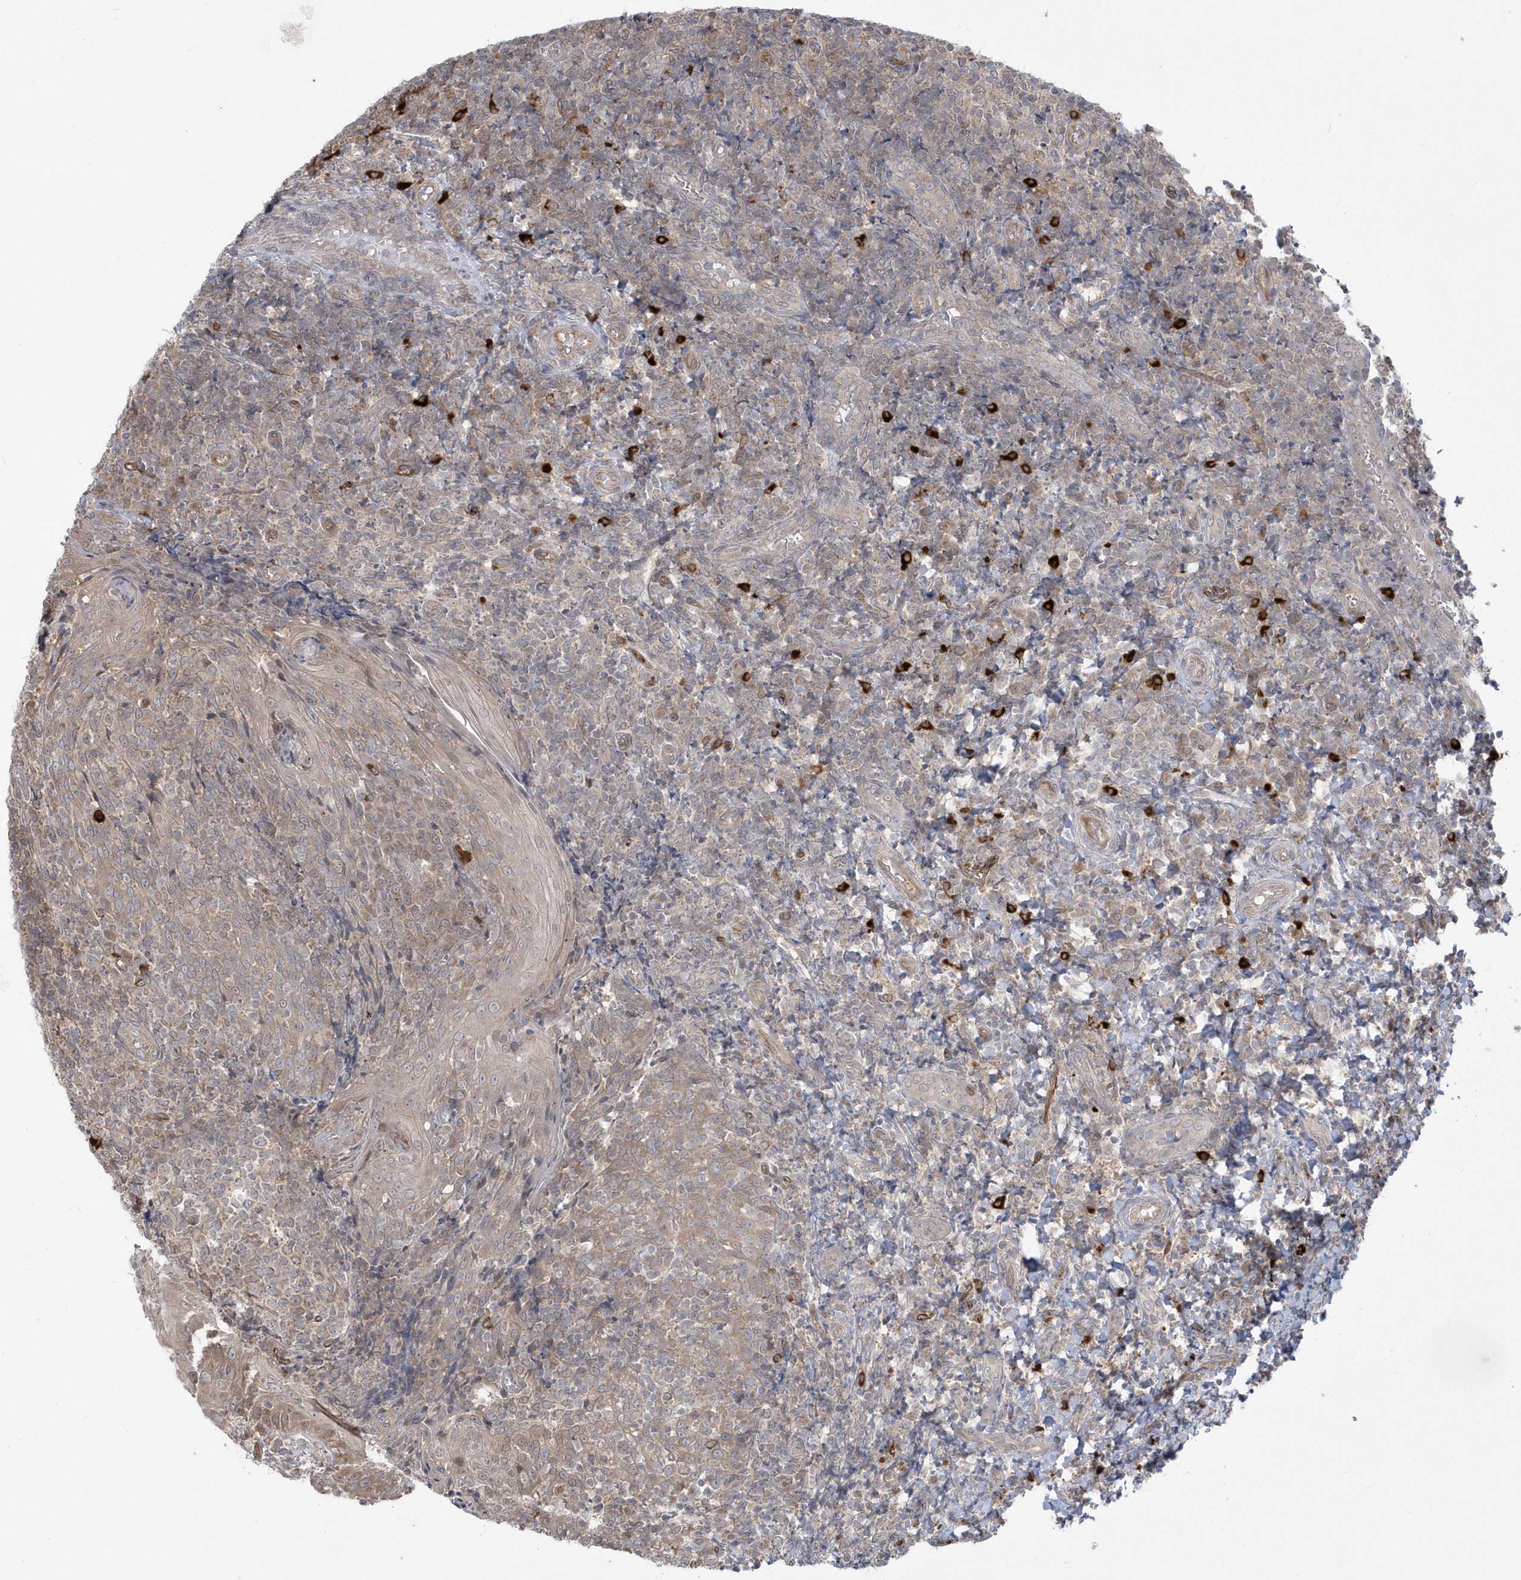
{"staining": {"intensity": "weak", "quantity": "25%-75%", "location": "cytoplasmic/membranous"}, "tissue": "tonsil", "cell_type": "Germinal center cells", "image_type": "normal", "snomed": [{"axis": "morphology", "description": "Normal tissue, NOS"}, {"axis": "topography", "description": "Tonsil"}], "caption": "The micrograph displays staining of benign tonsil, revealing weak cytoplasmic/membranous protein positivity (brown color) within germinal center cells. The staining was performed using DAB (3,3'-diaminobenzidine) to visualize the protein expression in brown, while the nuclei were stained in blue with hematoxylin (Magnification: 20x).", "gene": "DHX57", "patient": {"sex": "female", "age": 19}}